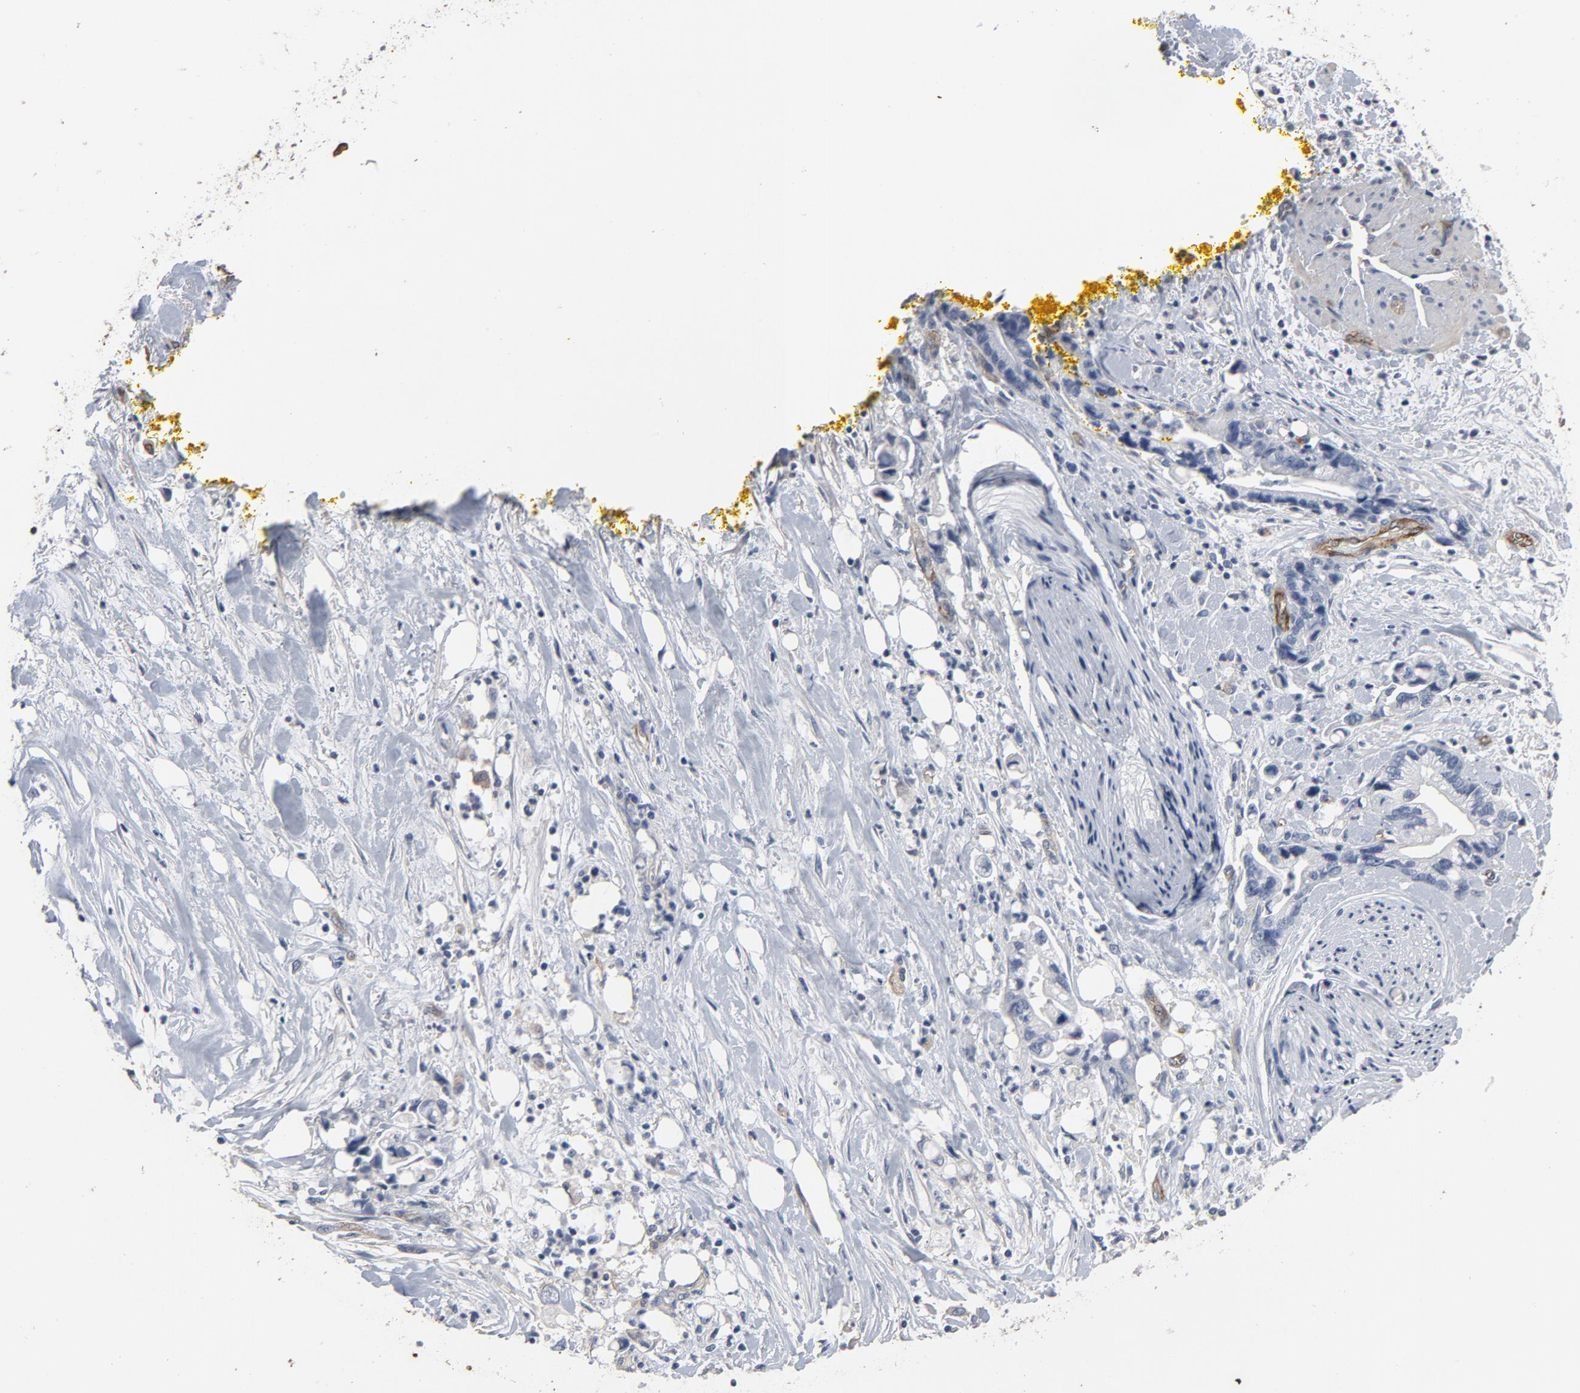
{"staining": {"intensity": "negative", "quantity": "none", "location": "none"}, "tissue": "pancreatic cancer", "cell_type": "Tumor cells", "image_type": "cancer", "snomed": [{"axis": "morphology", "description": "Adenocarcinoma, NOS"}, {"axis": "topography", "description": "Pancreas"}], "caption": "Protein analysis of pancreatic adenocarcinoma demonstrates no significant expression in tumor cells. (Stains: DAB (3,3'-diaminobenzidine) IHC with hematoxylin counter stain, Microscopy: brightfield microscopy at high magnification).", "gene": "KDR", "patient": {"sex": "male", "age": 70}}